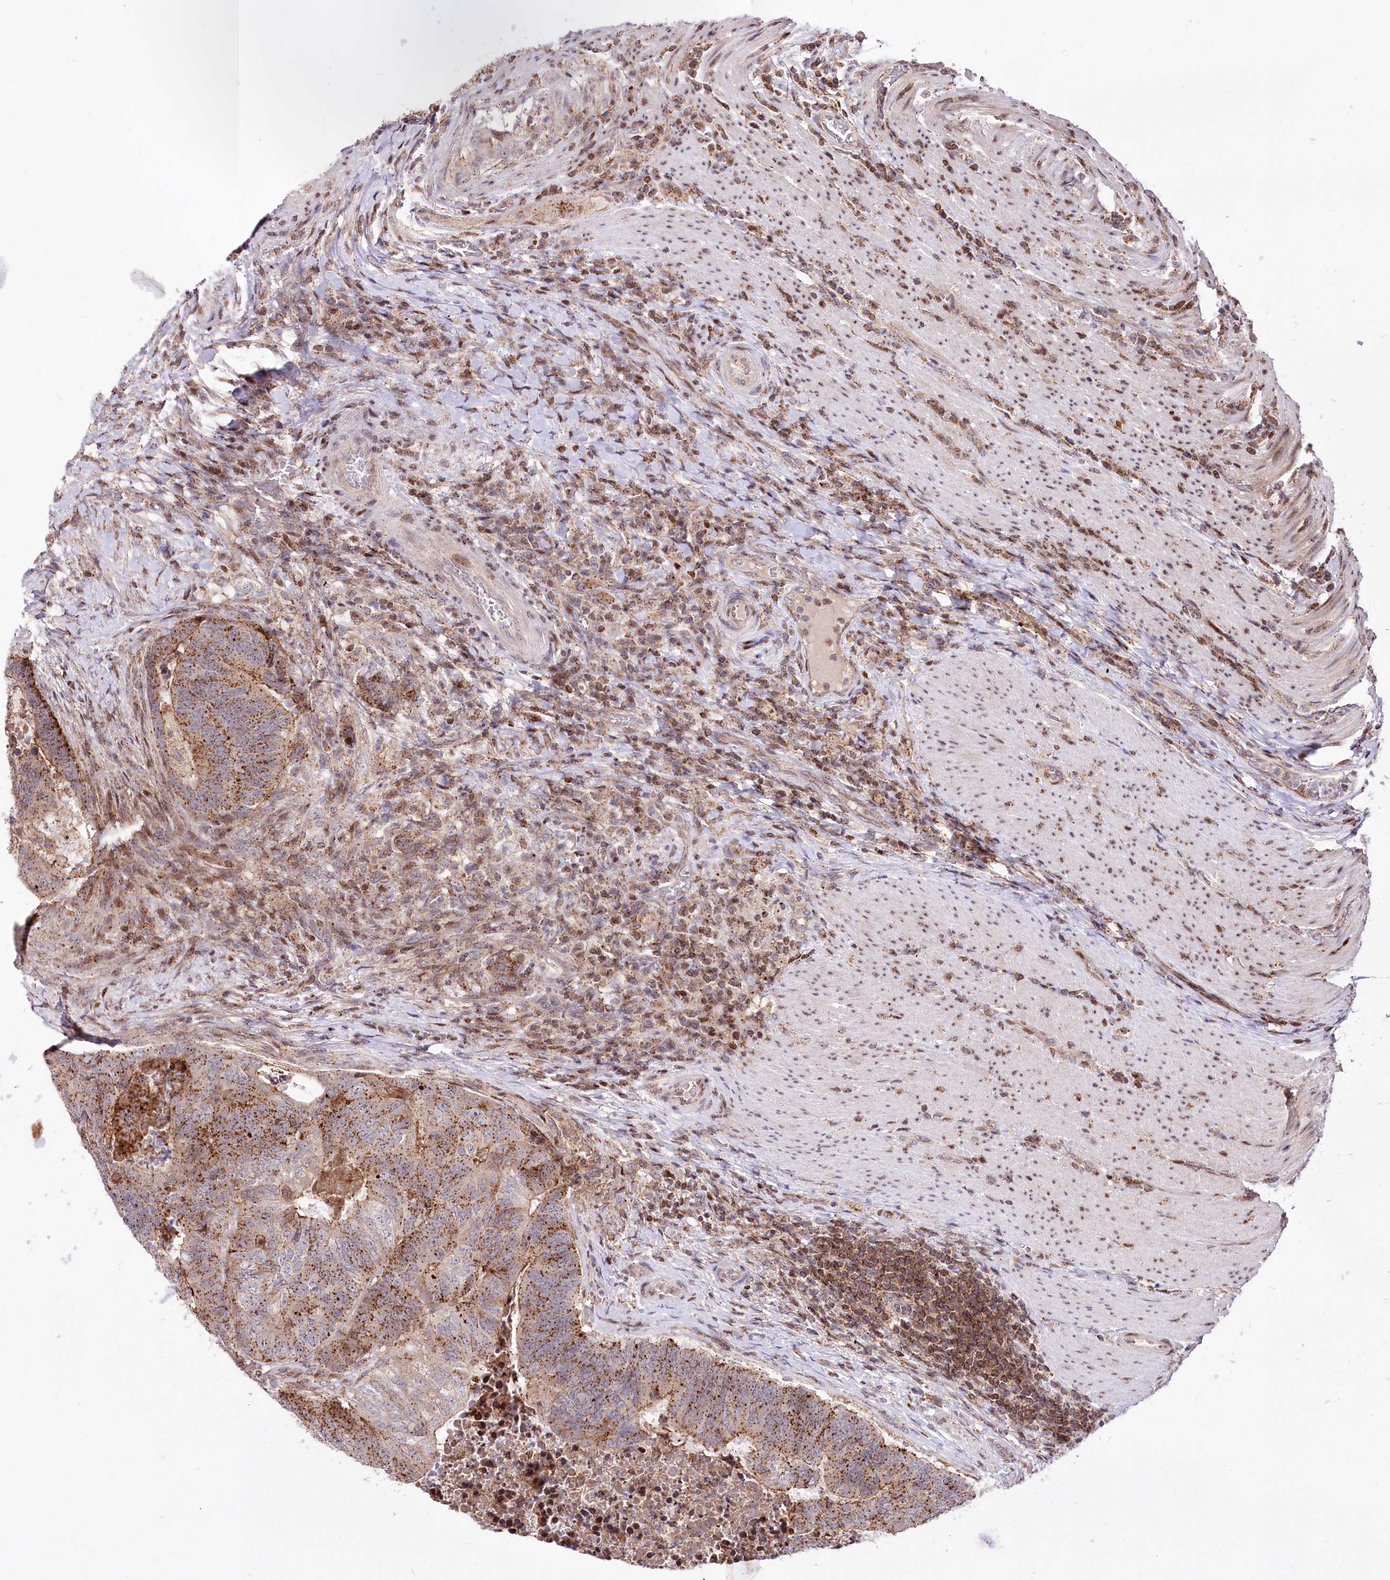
{"staining": {"intensity": "moderate", "quantity": ">75%", "location": "cytoplasmic/membranous"}, "tissue": "colorectal cancer", "cell_type": "Tumor cells", "image_type": "cancer", "snomed": [{"axis": "morphology", "description": "Adenocarcinoma, NOS"}, {"axis": "topography", "description": "Colon"}], "caption": "Immunohistochemistry photomicrograph of colorectal adenocarcinoma stained for a protein (brown), which demonstrates medium levels of moderate cytoplasmic/membranous expression in about >75% of tumor cells.", "gene": "ZFYVE27", "patient": {"sex": "female", "age": 67}}